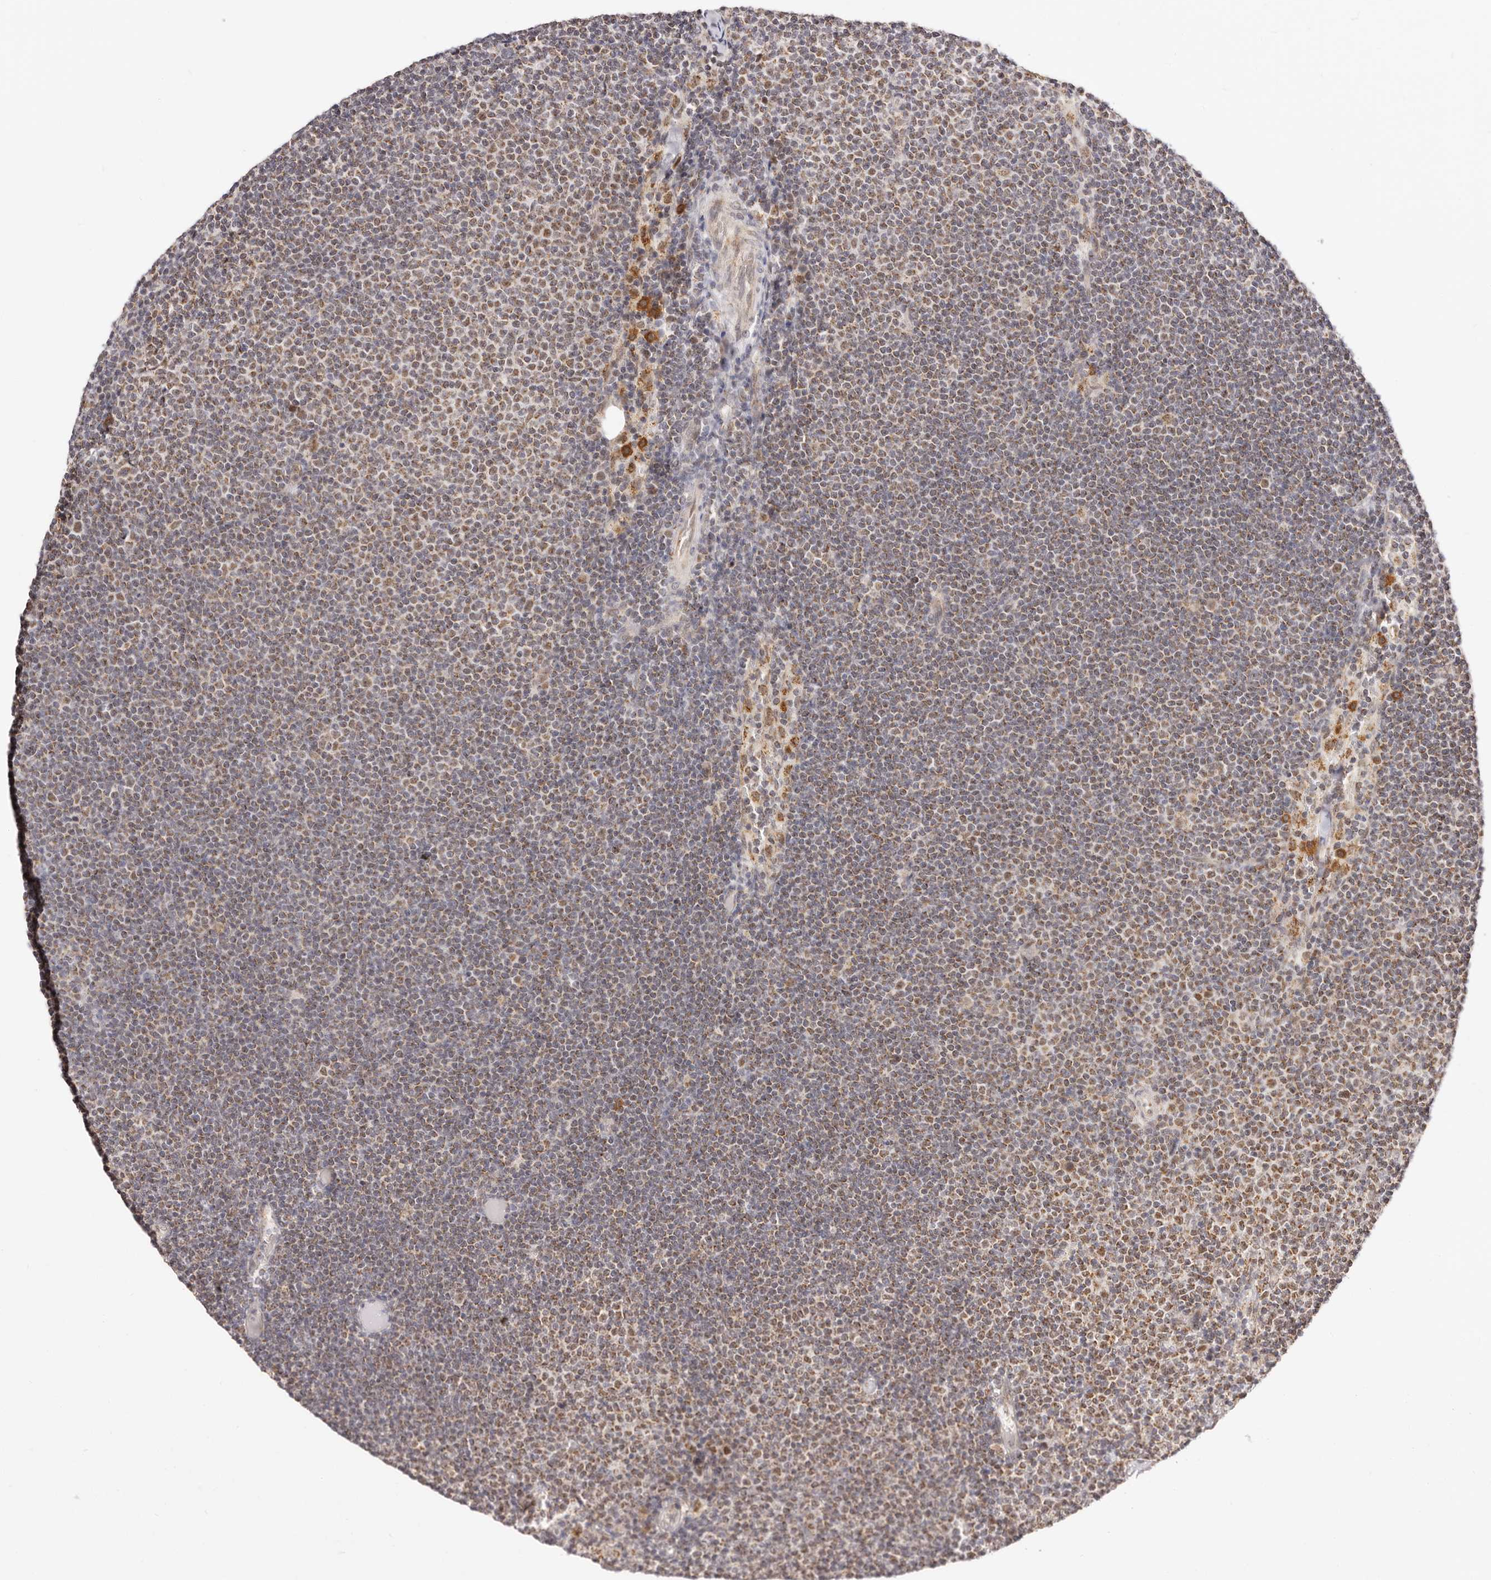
{"staining": {"intensity": "moderate", "quantity": ">75%", "location": "cytoplasmic/membranous"}, "tissue": "lymphoma", "cell_type": "Tumor cells", "image_type": "cancer", "snomed": [{"axis": "morphology", "description": "Malignant lymphoma, non-Hodgkin's type, Low grade"}, {"axis": "topography", "description": "Lymph node"}], "caption": "Immunohistochemical staining of lymphoma reveals medium levels of moderate cytoplasmic/membranous protein staining in approximately >75% of tumor cells.", "gene": "SEC14L1", "patient": {"sex": "female", "age": 53}}